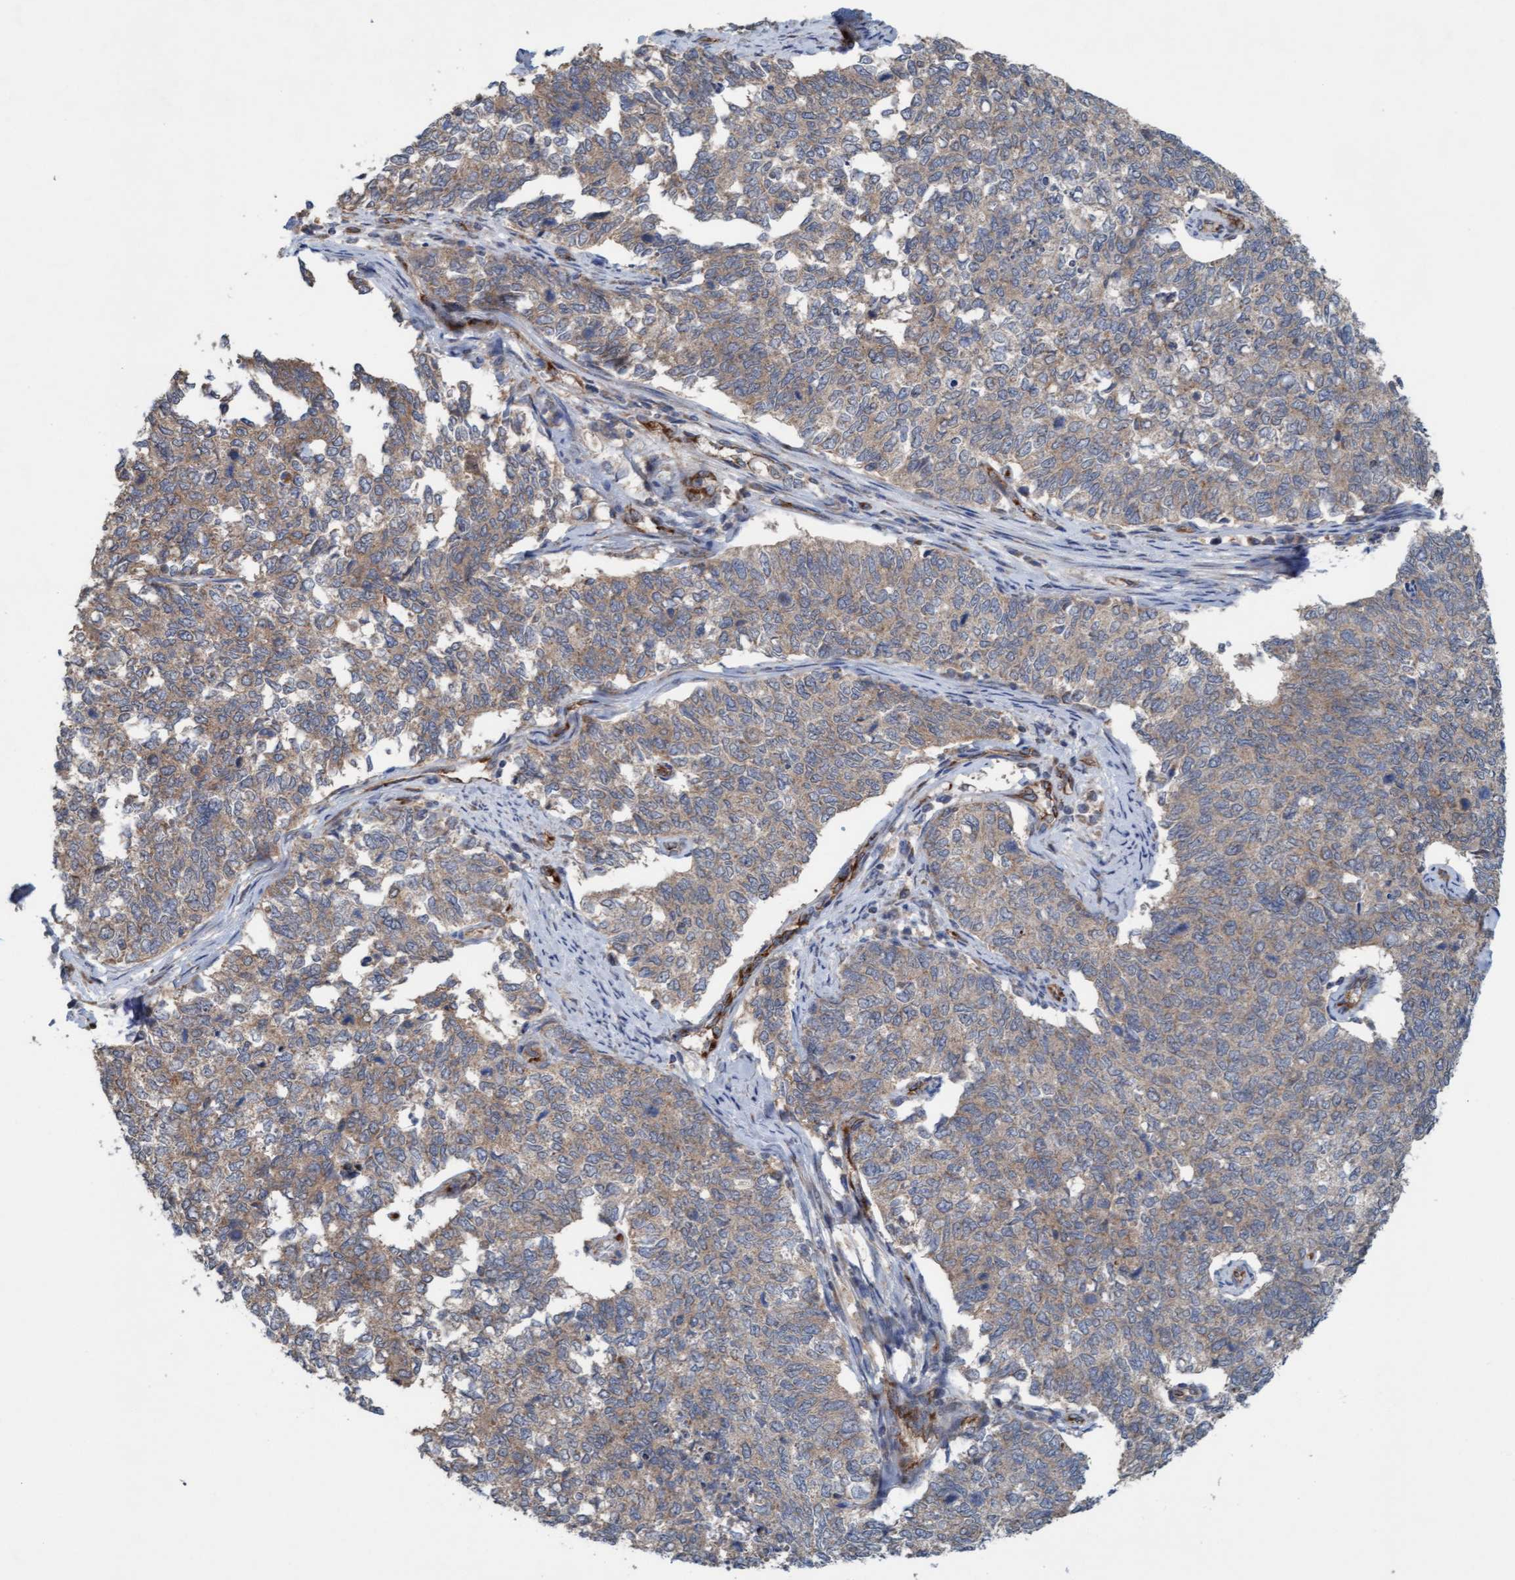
{"staining": {"intensity": "weak", "quantity": ">75%", "location": "cytoplasmic/membranous"}, "tissue": "cervical cancer", "cell_type": "Tumor cells", "image_type": "cancer", "snomed": [{"axis": "morphology", "description": "Squamous cell carcinoma, NOS"}, {"axis": "topography", "description": "Cervix"}], "caption": "Squamous cell carcinoma (cervical) stained for a protein (brown) demonstrates weak cytoplasmic/membranous positive positivity in approximately >75% of tumor cells.", "gene": "ZNF566", "patient": {"sex": "female", "age": 63}}